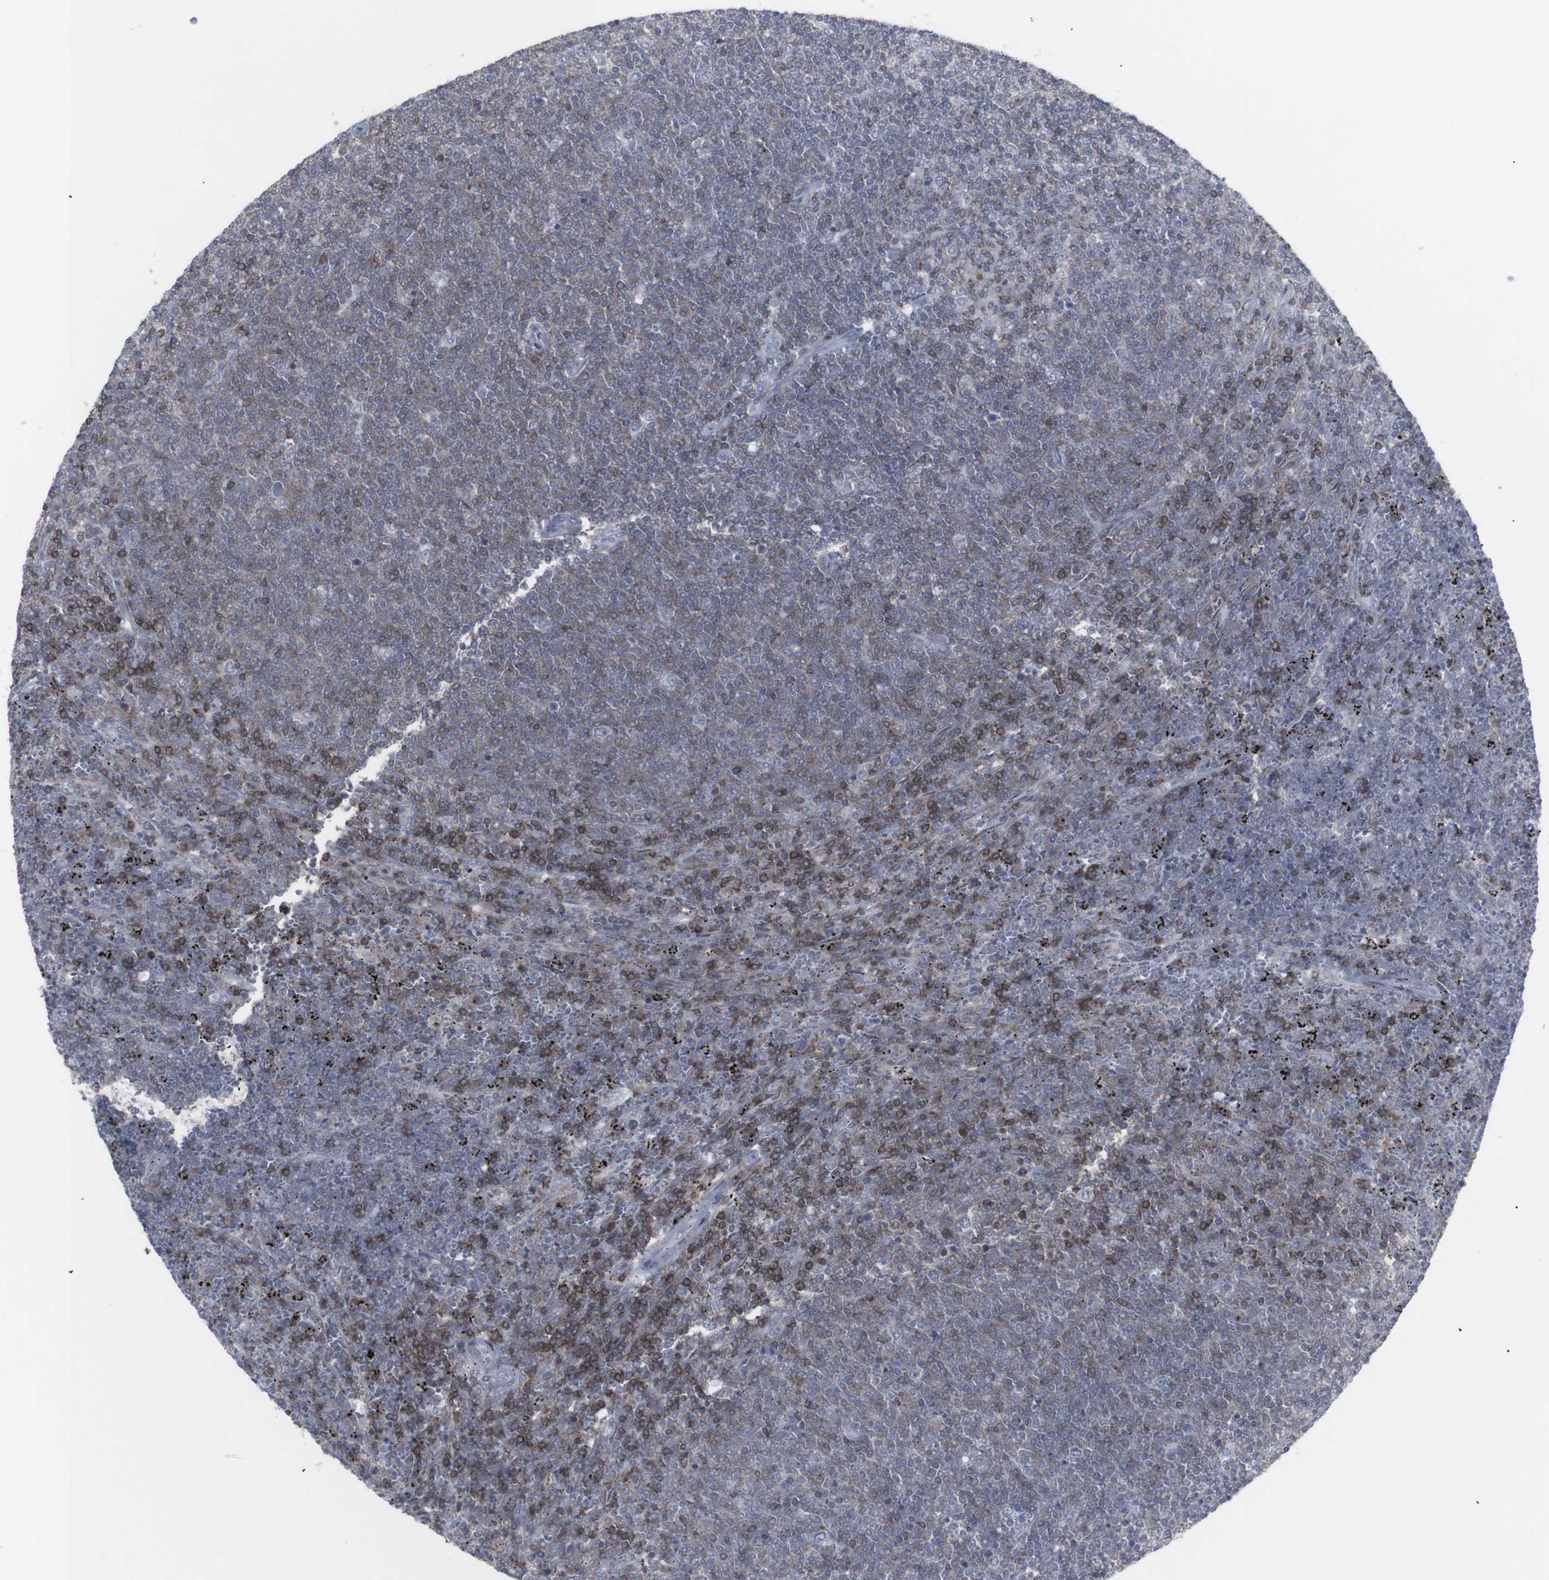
{"staining": {"intensity": "weak", "quantity": ">75%", "location": "cytoplasmic/membranous"}, "tissue": "lymphoma", "cell_type": "Tumor cells", "image_type": "cancer", "snomed": [{"axis": "morphology", "description": "Malignant lymphoma, non-Hodgkin's type, Low grade"}, {"axis": "topography", "description": "Spleen"}], "caption": "A photomicrograph showing weak cytoplasmic/membranous positivity in about >75% of tumor cells in malignant lymphoma, non-Hodgkin's type (low-grade), as visualized by brown immunohistochemical staining.", "gene": "APOBEC2", "patient": {"sex": "female", "age": 50}}